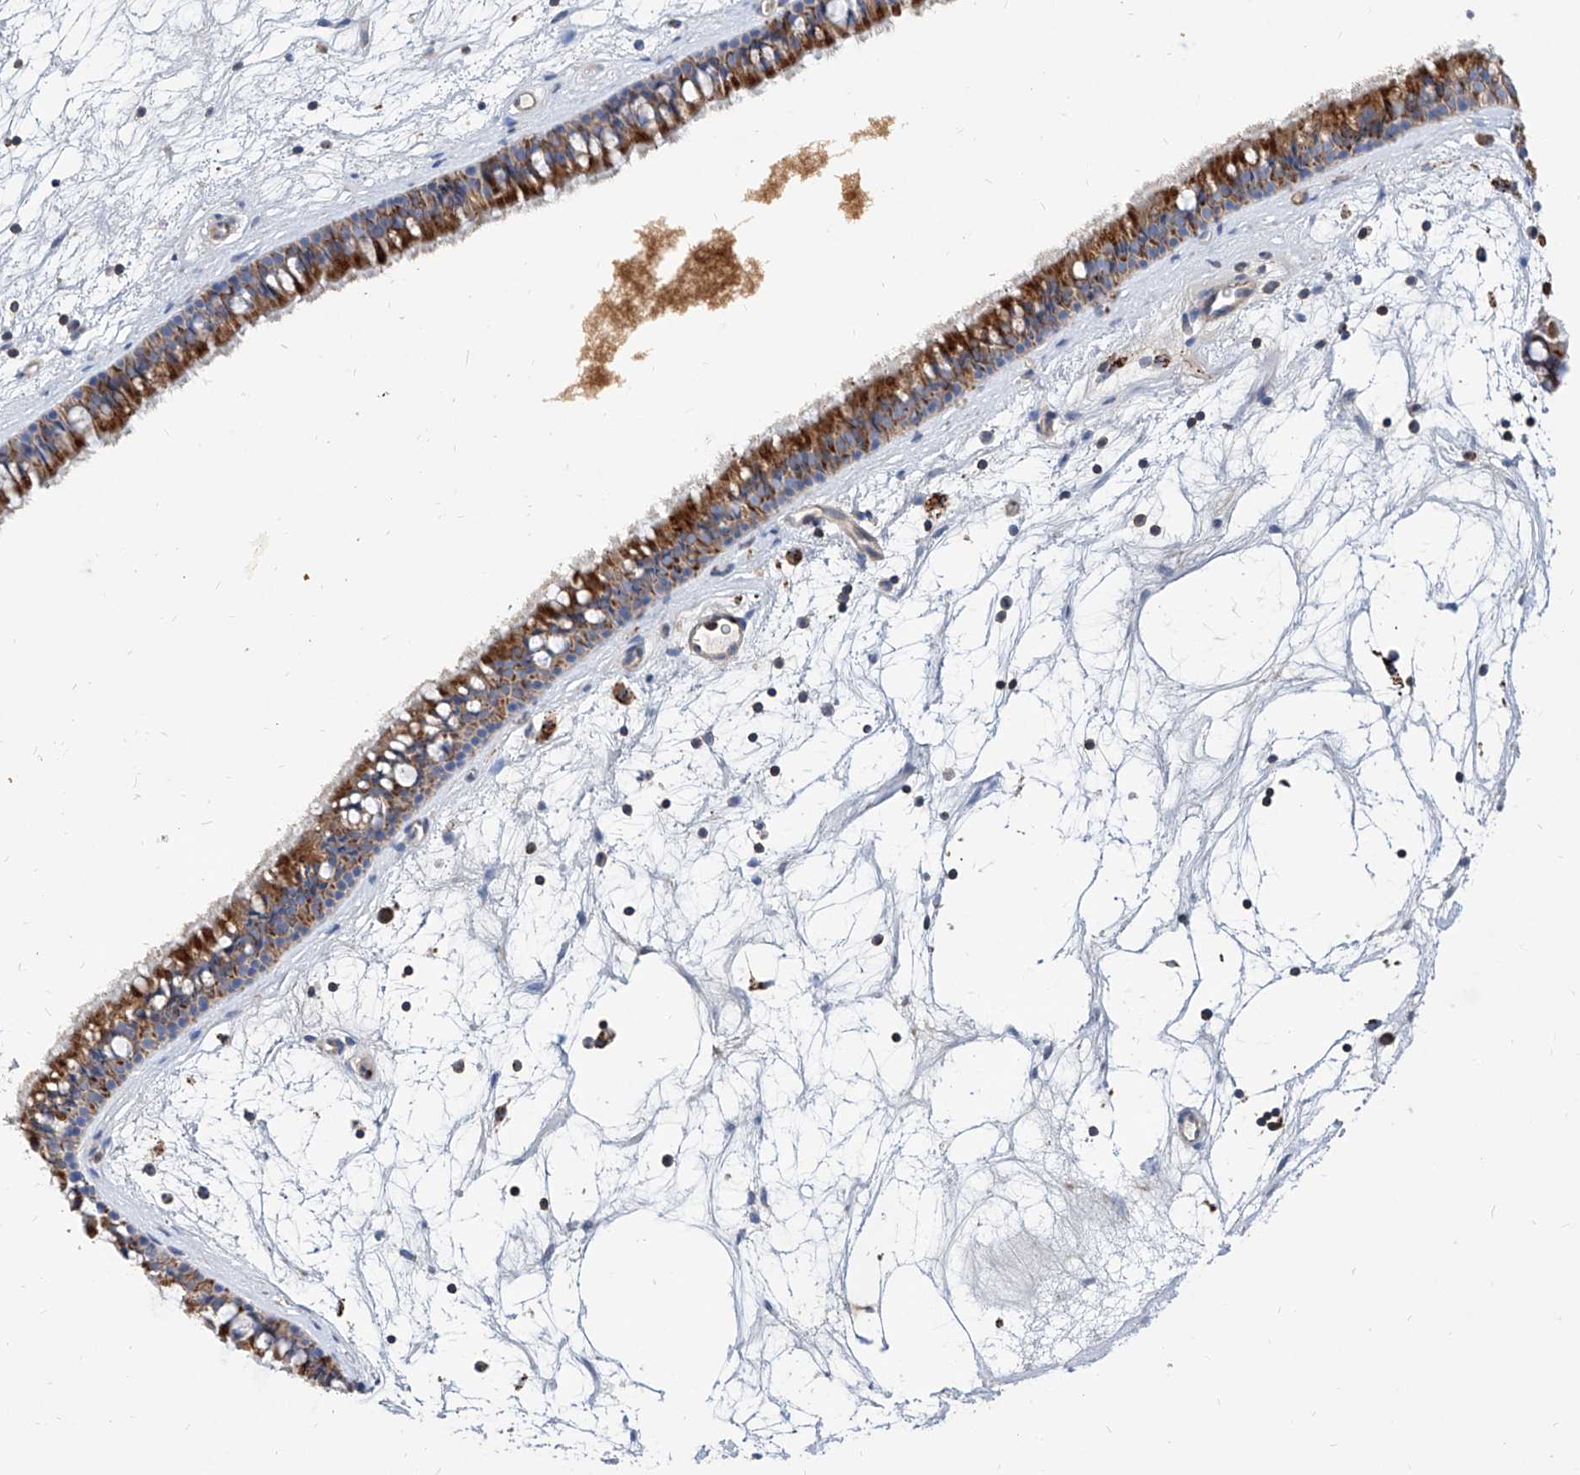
{"staining": {"intensity": "strong", "quantity": ">75%", "location": "cytoplasmic/membranous"}, "tissue": "nasopharynx", "cell_type": "Respiratory epithelial cells", "image_type": "normal", "snomed": [{"axis": "morphology", "description": "Normal tissue, NOS"}, {"axis": "topography", "description": "Nasopharynx"}], "caption": "A brown stain shows strong cytoplasmic/membranous positivity of a protein in respiratory epithelial cells of unremarkable human nasopharynx. (IHC, brightfield microscopy, high magnification).", "gene": "CPNE5", "patient": {"sex": "male", "age": 64}}